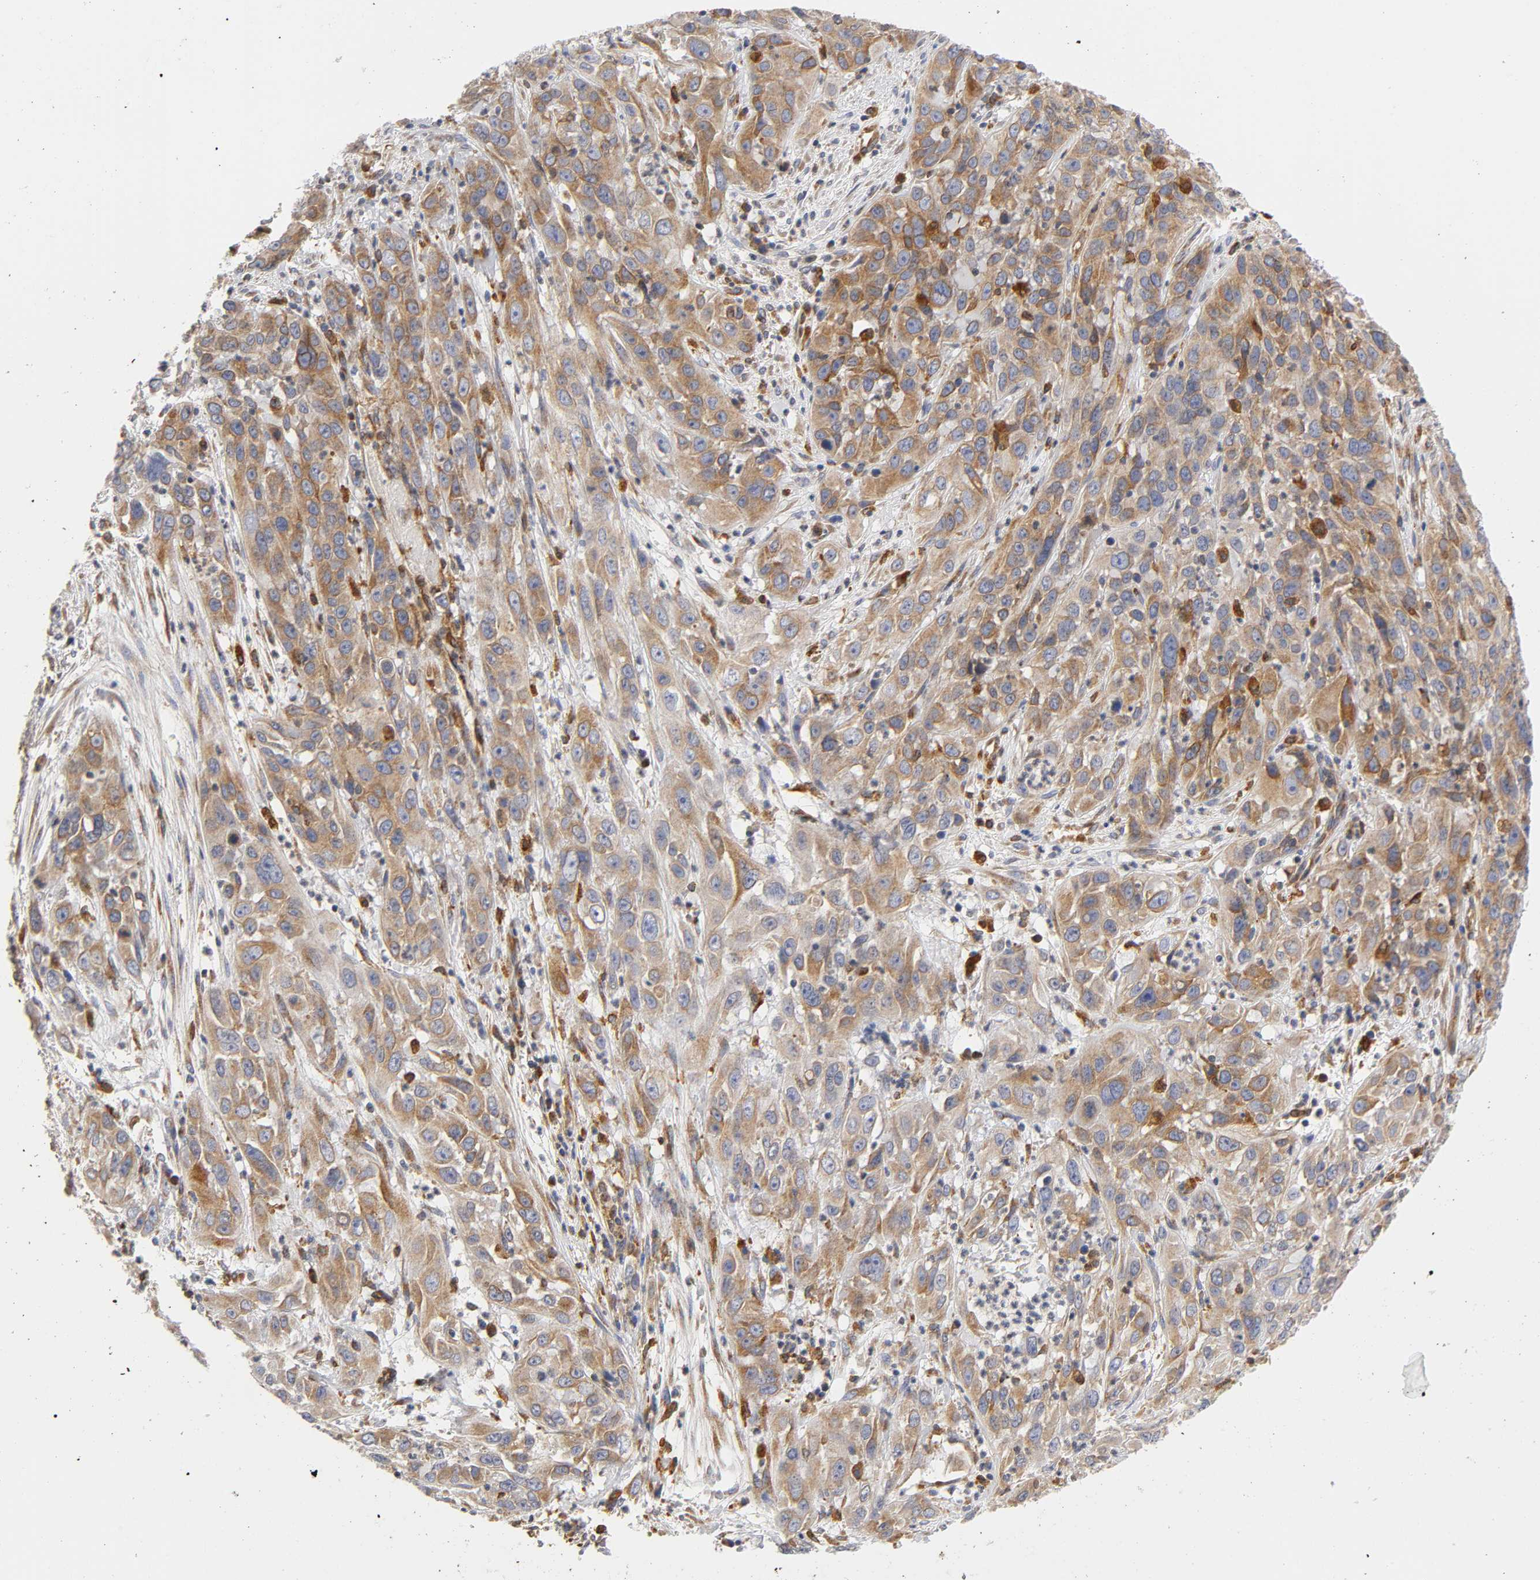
{"staining": {"intensity": "moderate", "quantity": ">75%", "location": "cytoplasmic/membranous"}, "tissue": "cervical cancer", "cell_type": "Tumor cells", "image_type": "cancer", "snomed": [{"axis": "morphology", "description": "Squamous cell carcinoma, NOS"}, {"axis": "topography", "description": "Cervix"}], "caption": "A brown stain labels moderate cytoplasmic/membranous positivity of a protein in human cervical cancer (squamous cell carcinoma) tumor cells.", "gene": "POR", "patient": {"sex": "female", "age": 32}}